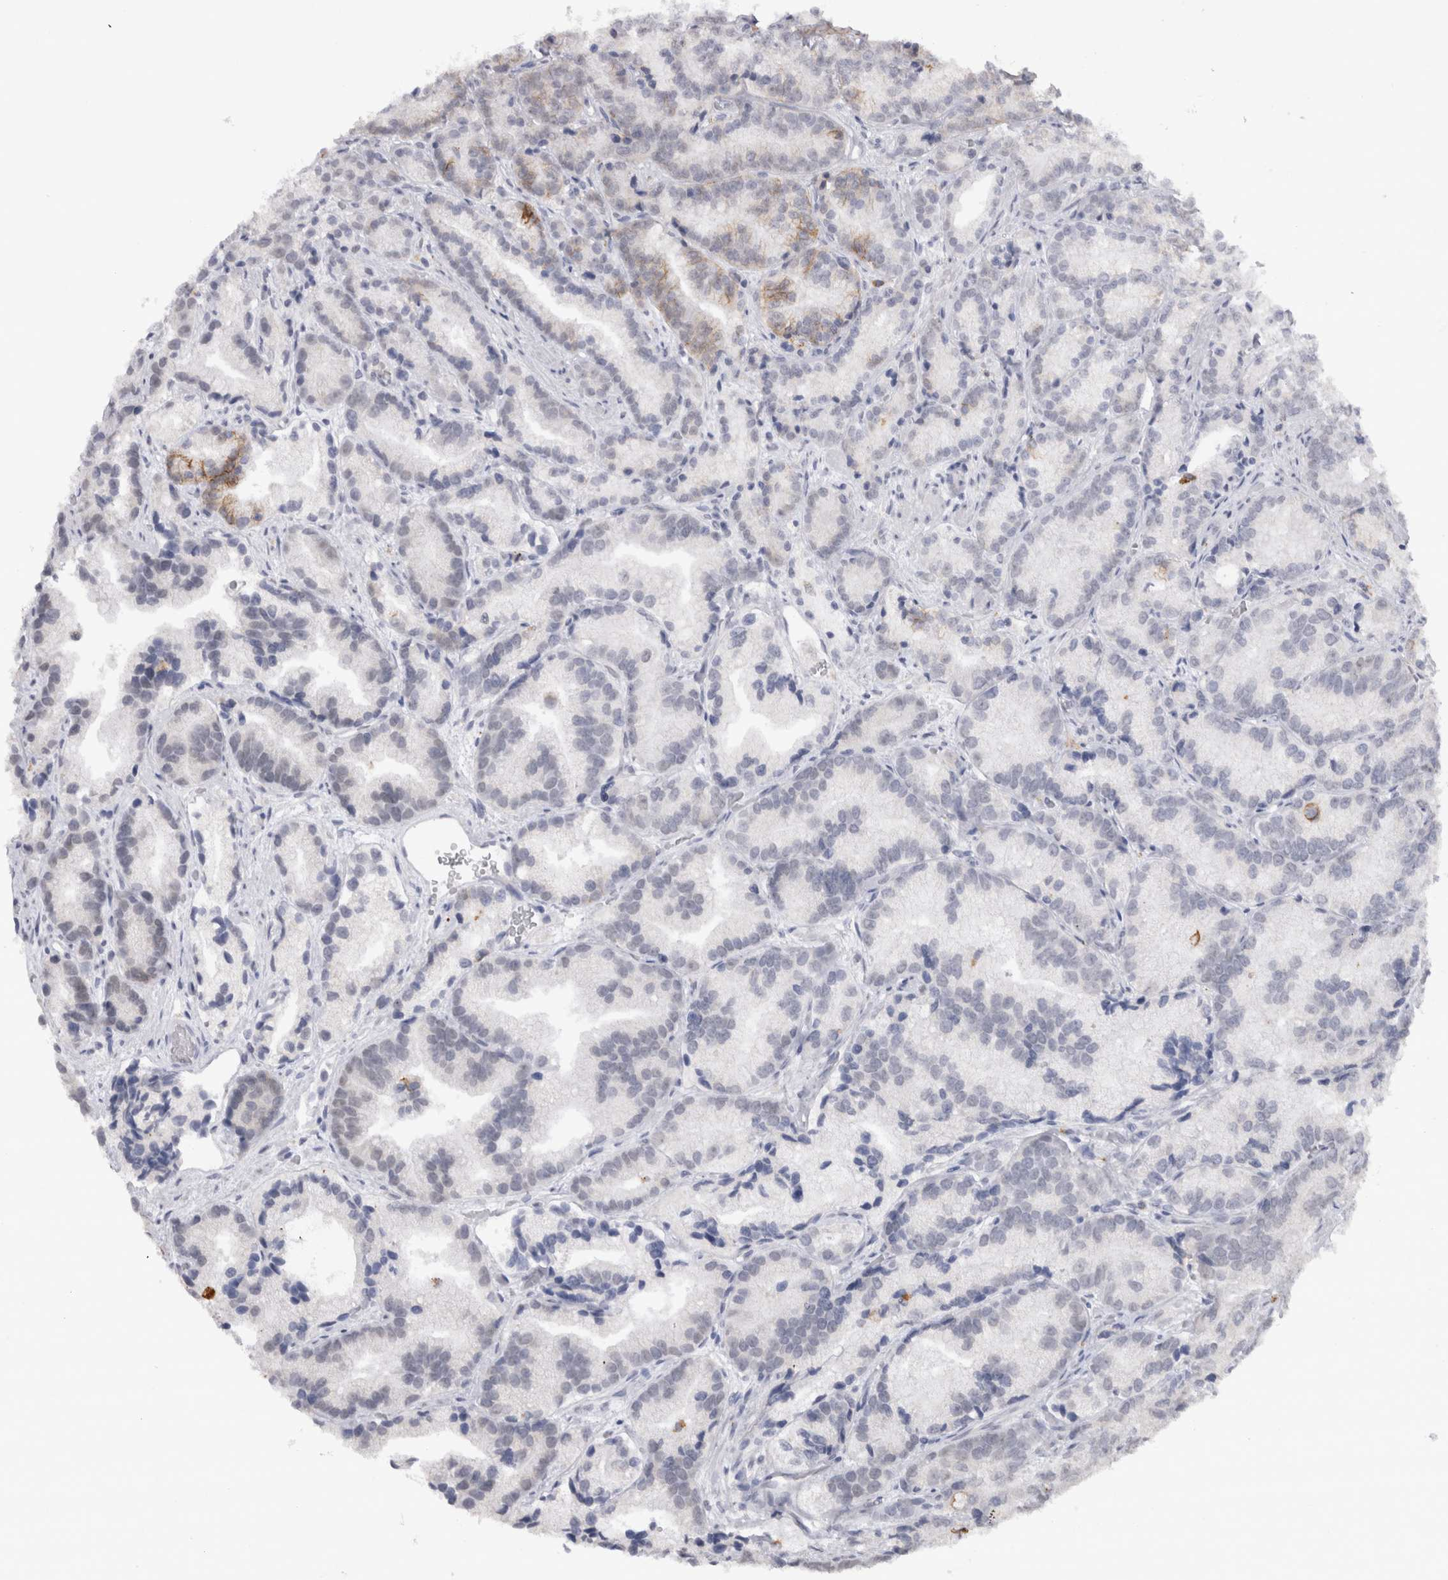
{"staining": {"intensity": "weak", "quantity": "<25%", "location": "cytoplasmic/membranous"}, "tissue": "prostate cancer", "cell_type": "Tumor cells", "image_type": "cancer", "snomed": [{"axis": "morphology", "description": "Adenocarcinoma, Low grade"}, {"axis": "topography", "description": "Prostate"}], "caption": "Prostate cancer (adenocarcinoma (low-grade)) stained for a protein using immunohistochemistry demonstrates no positivity tumor cells.", "gene": "CDH17", "patient": {"sex": "male", "age": 89}}